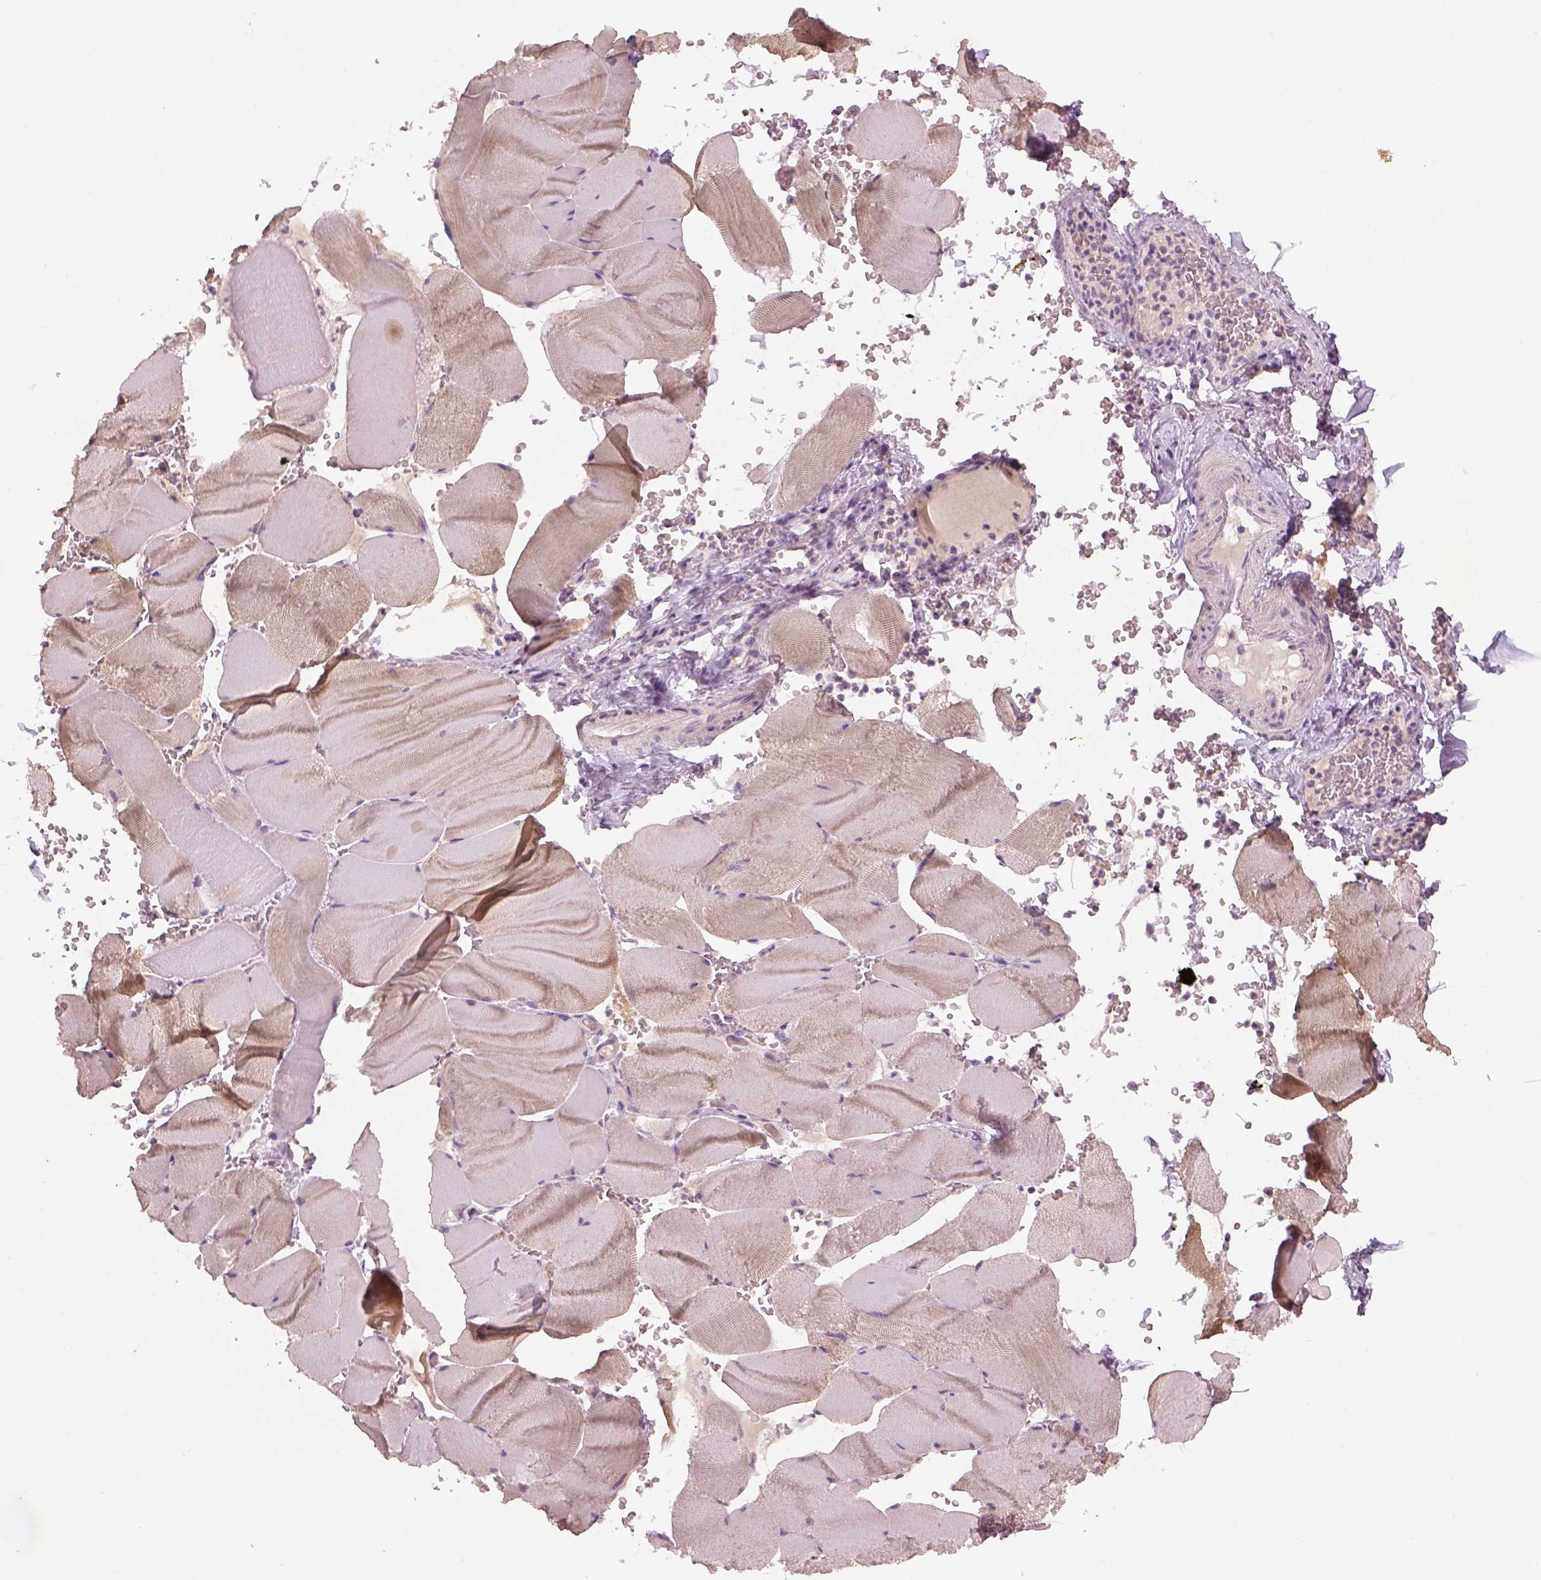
{"staining": {"intensity": "weak", "quantity": "<25%", "location": "cytoplasmic/membranous"}, "tissue": "skeletal muscle", "cell_type": "Myocytes", "image_type": "normal", "snomed": [{"axis": "morphology", "description": "Normal tissue, NOS"}, {"axis": "topography", "description": "Skeletal muscle"}], "caption": "This is an IHC image of unremarkable skeletal muscle. There is no staining in myocytes.", "gene": "GDNF", "patient": {"sex": "male", "age": 56}}